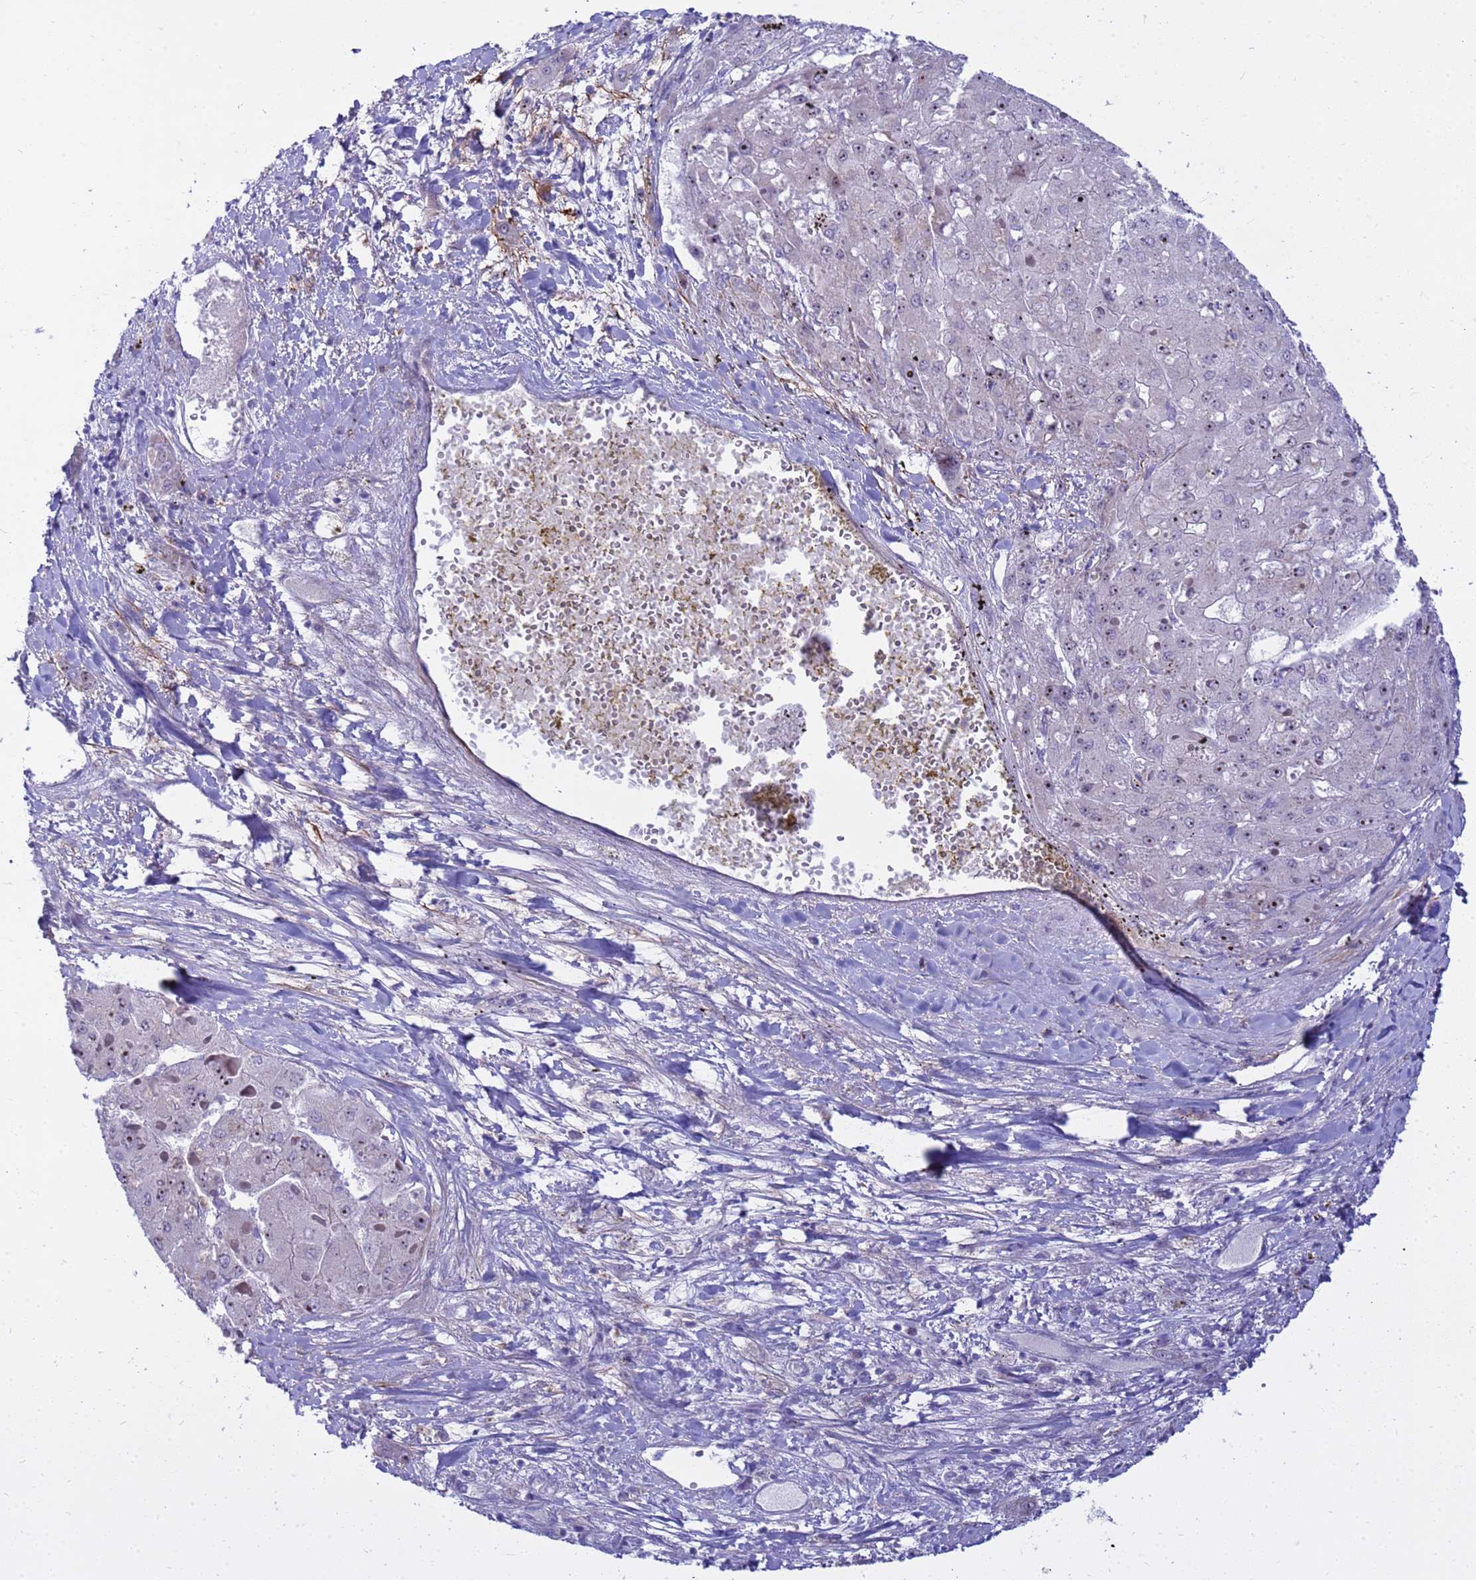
{"staining": {"intensity": "moderate", "quantity": "25%-75%", "location": "nuclear"}, "tissue": "liver cancer", "cell_type": "Tumor cells", "image_type": "cancer", "snomed": [{"axis": "morphology", "description": "Carcinoma, Hepatocellular, NOS"}, {"axis": "topography", "description": "Liver"}], "caption": "A brown stain labels moderate nuclear staining of a protein in liver hepatocellular carcinoma tumor cells.", "gene": "LRATD1", "patient": {"sex": "female", "age": 73}}